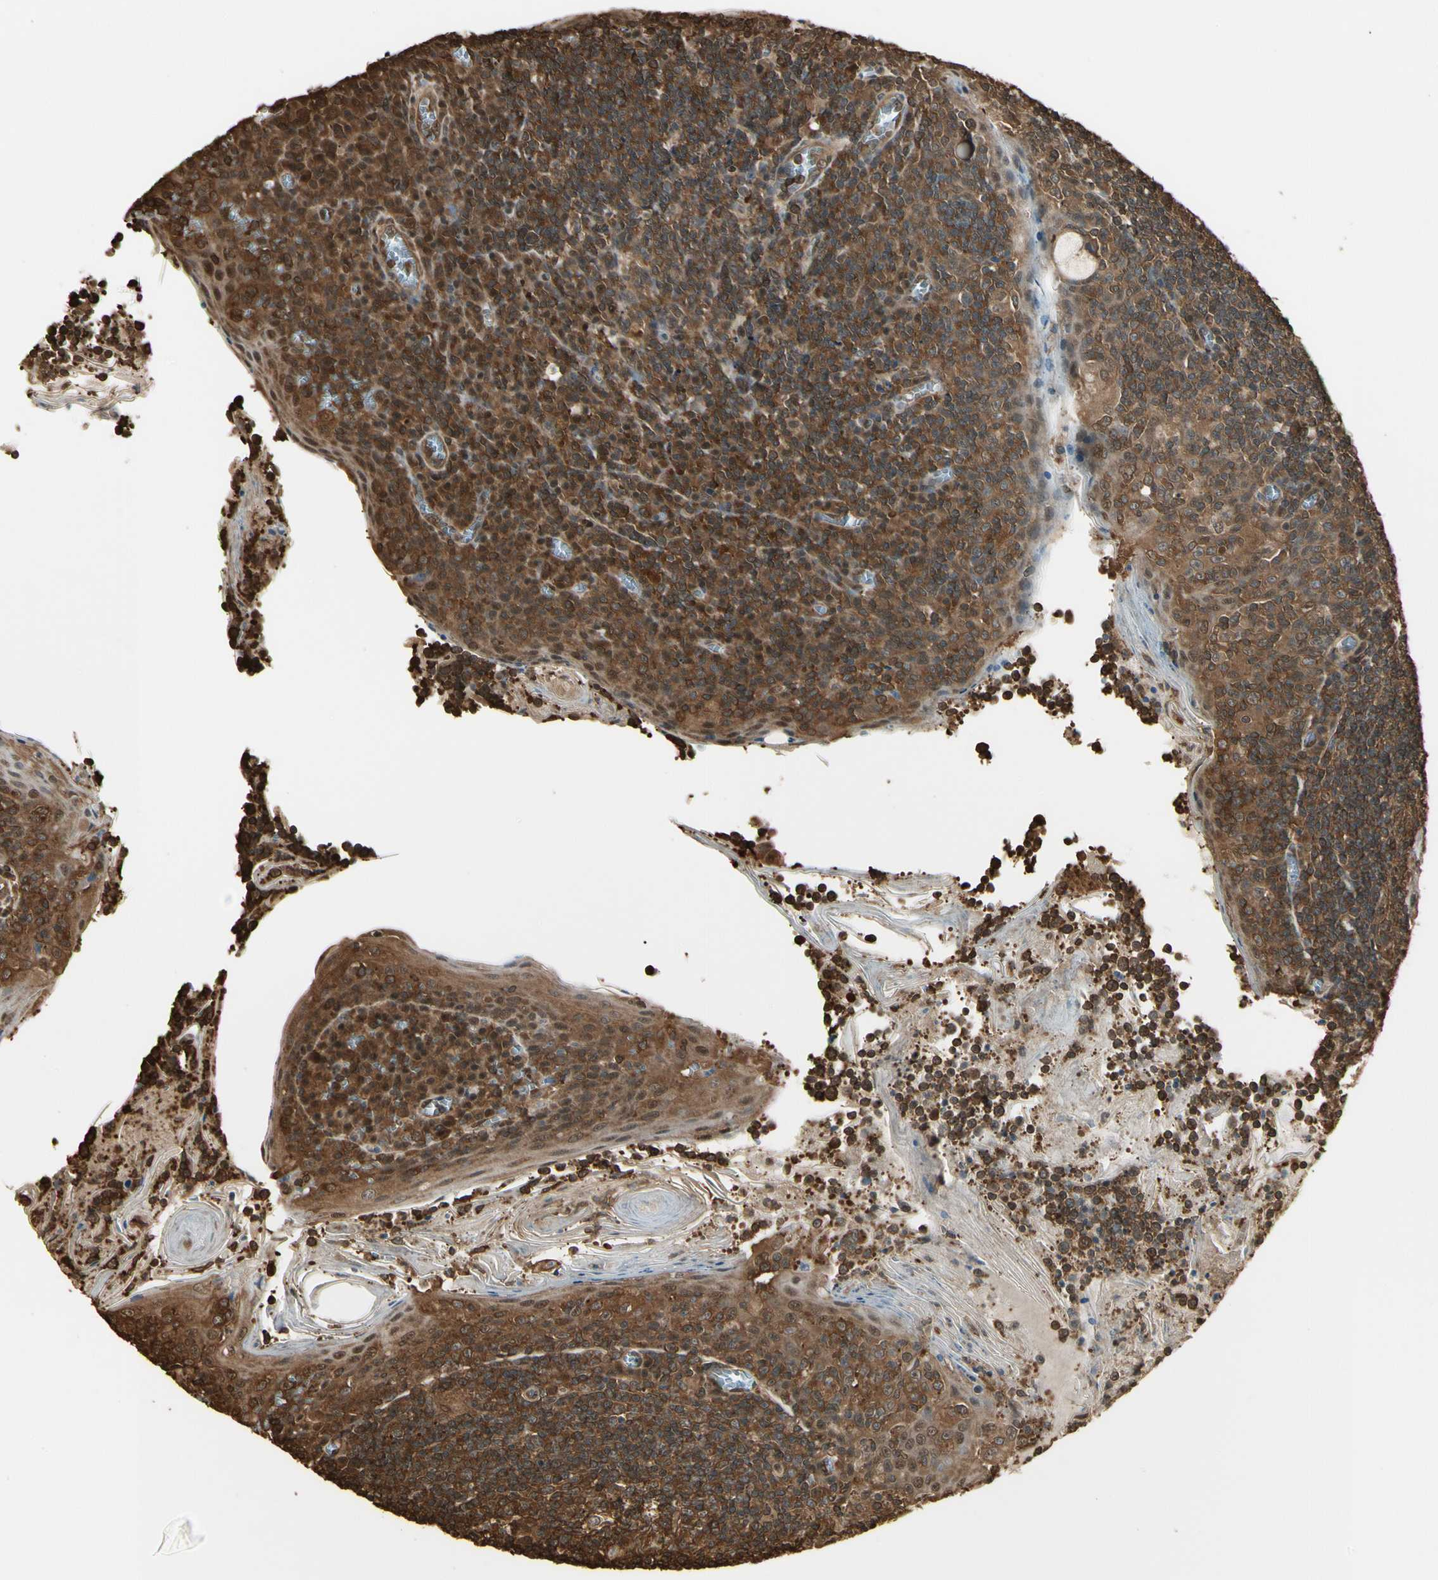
{"staining": {"intensity": "strong", "quantity": ">75%", "location": "cytoplasmic/membranous"}, "tissue": "tonsil", "cell_type": "Non-germinal center cells", "image_type": "normal", "snomed": [{"axis": "morphology", "description": "Normal tissue, NOS"}, {"axis": "topography", "description": "Tonsil"}], "caption": "Protein analysis of benign tonsil shows strong cytoplasmic/membranous positivity in approximately >75% of non-germinal center cells.", "gene": "YWHAE", "patient": {"sex": "male", "age": 31}}